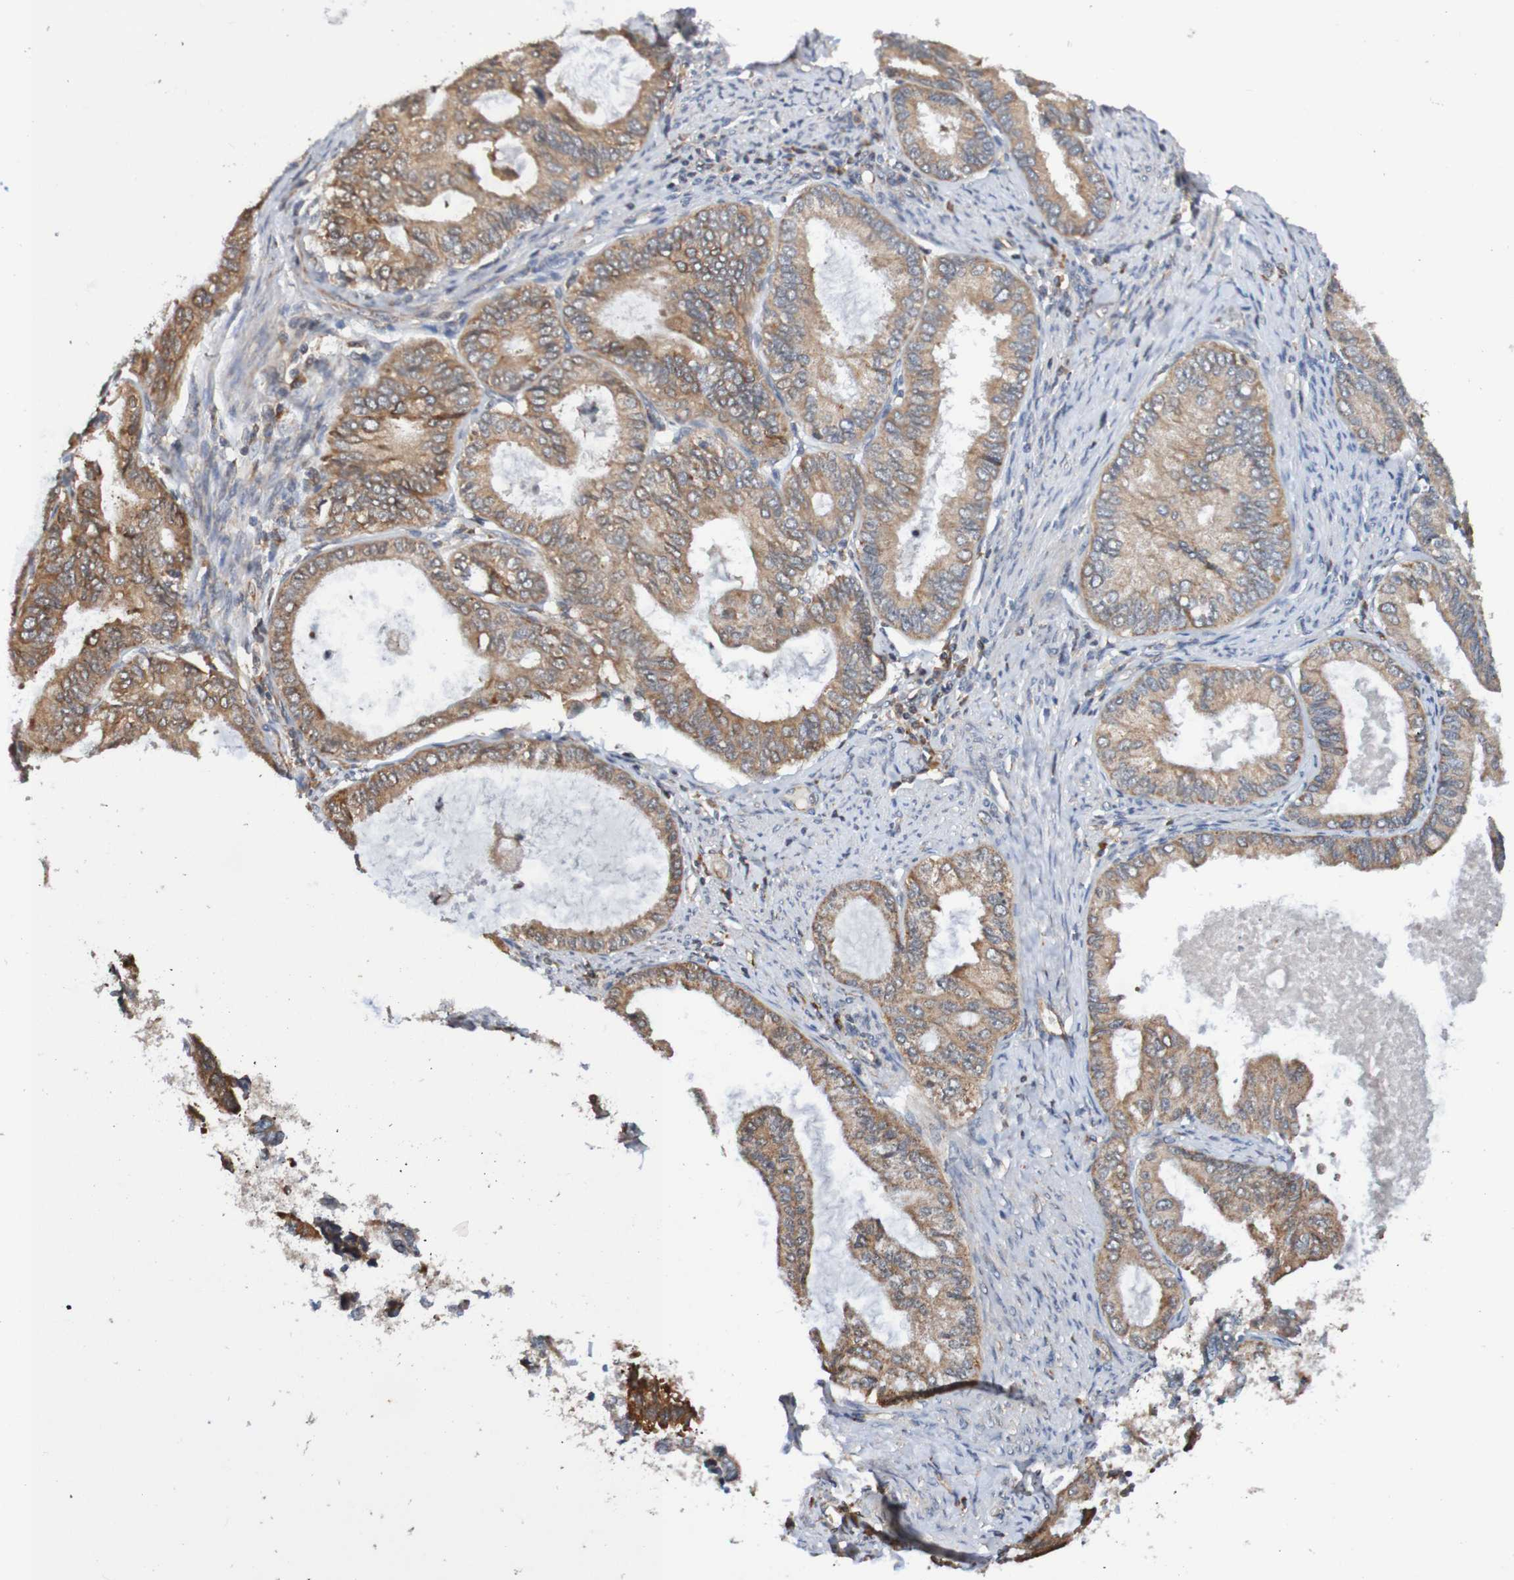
{"staining": {"intensity": "weak", "quantity": ">75%", "location": "cytoplasmic/membranous"}, "tissue": "endometrial cancer", "cell_type": "Tumor cells", "image_type": "cancer", "snomed": [{"axis": "morphology", "description": "Adenocarcinoma, NOS"}, {"axis": "topography", "description": "Endometrium"}], "caption": "Human endometrial cancer (adenocarcinoma) stained for a protein (brown) reveals weak cytoplasmic/membranous positive expression in approximately >75% of tumor cells.", "gene": "AXIN1", "patient": {"sex": "female", "age": 86}}